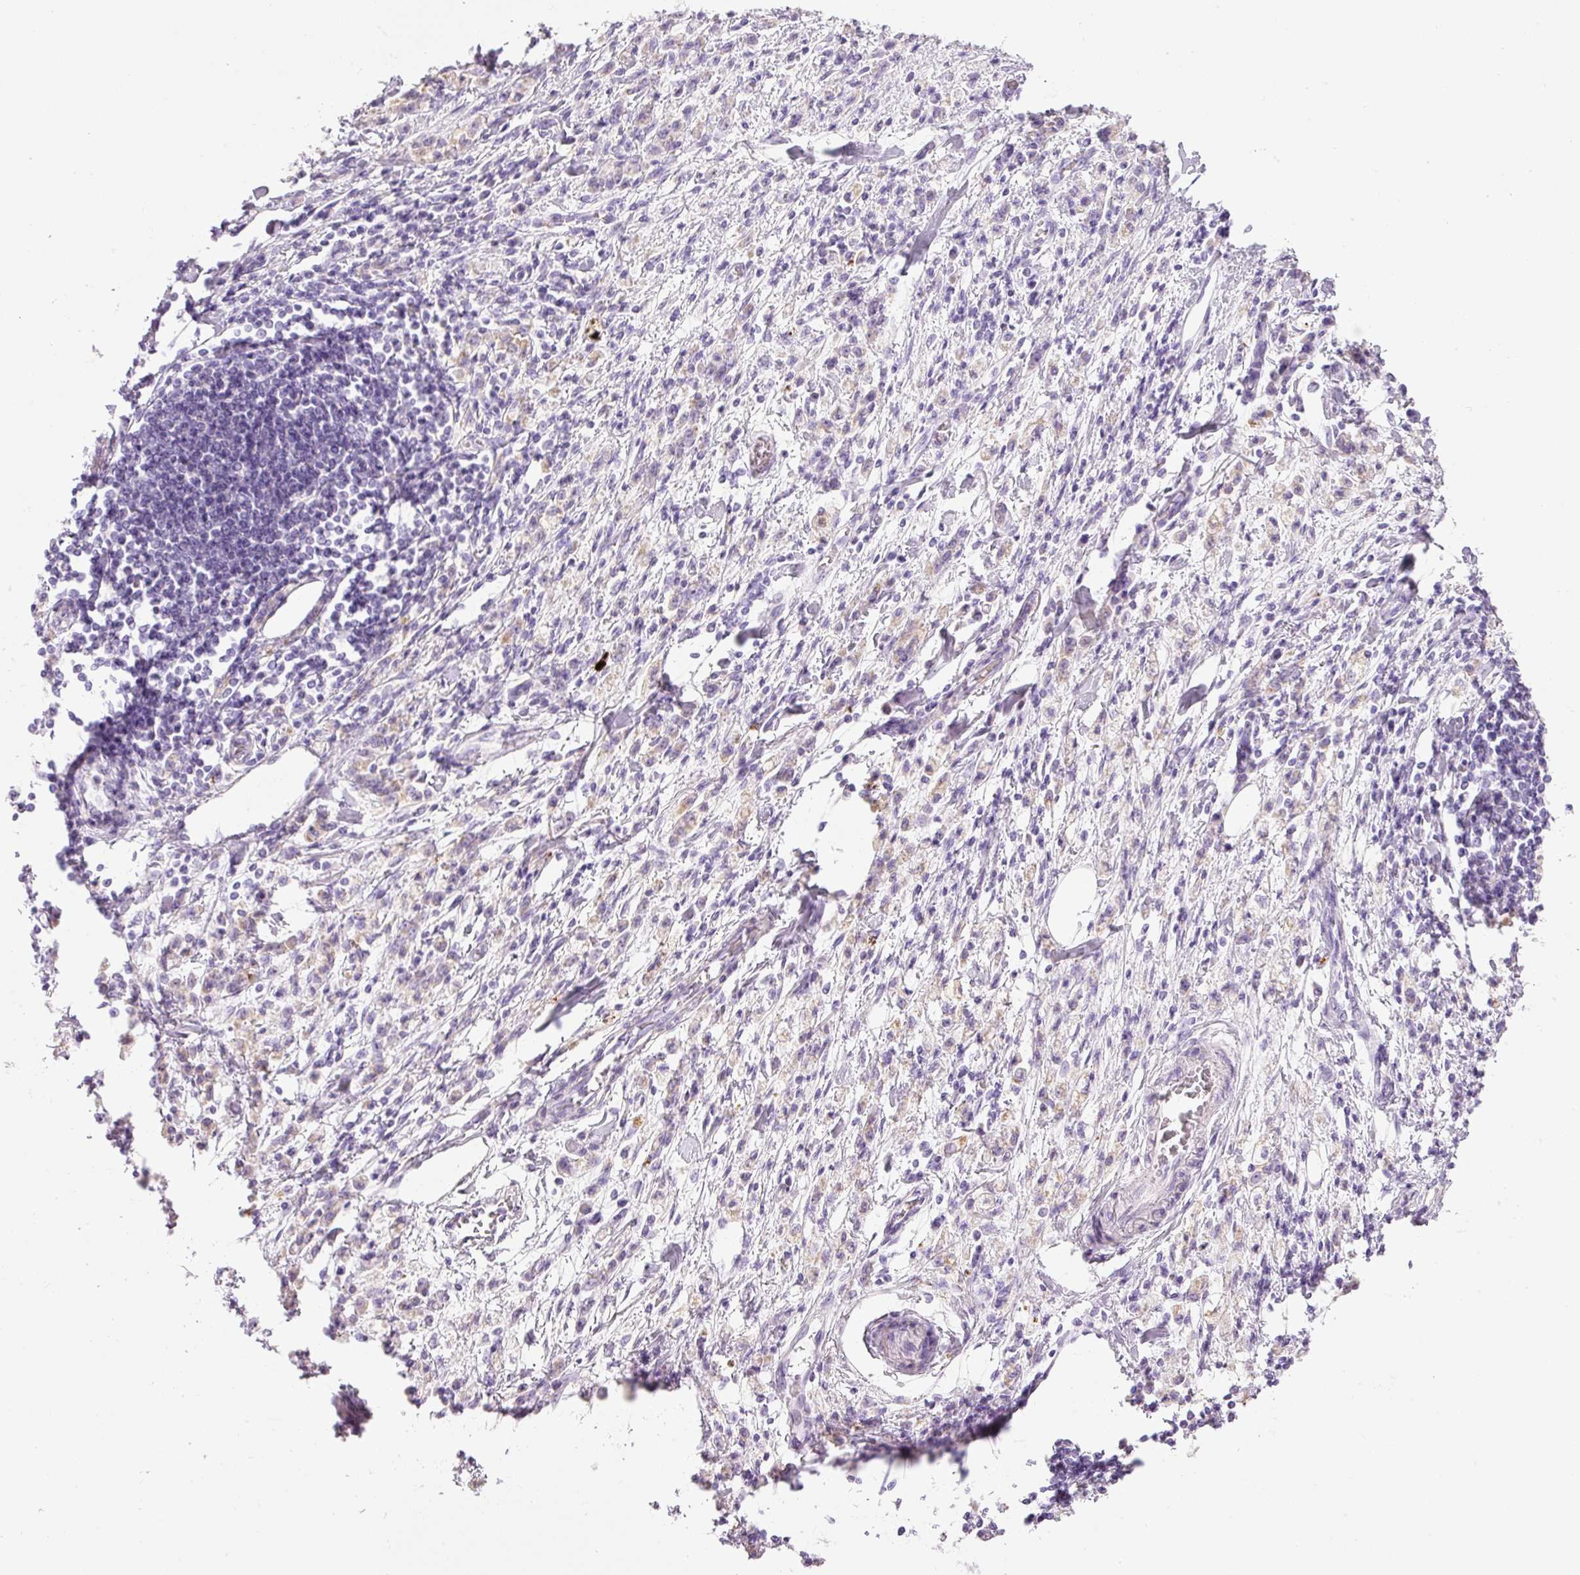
{"staining": {"intensity": "negative", "quantity": "none", "location": "none"}, "tissue": "stomach cancer", "cell_type": "Tumor cells", "image_type": "cancer", "snomed": [{"axis": "morphology", "description": "Adenocarcinoma, NOS"}, {"axis": "topography", "description": "Stomach"}], "caption": "Stomach adenocarcinoma was stained to show a protein in brown. There is no significant expression in tumor cells.", "gene": "CARD16", "patient": {"sex": "male", "age": 77}}